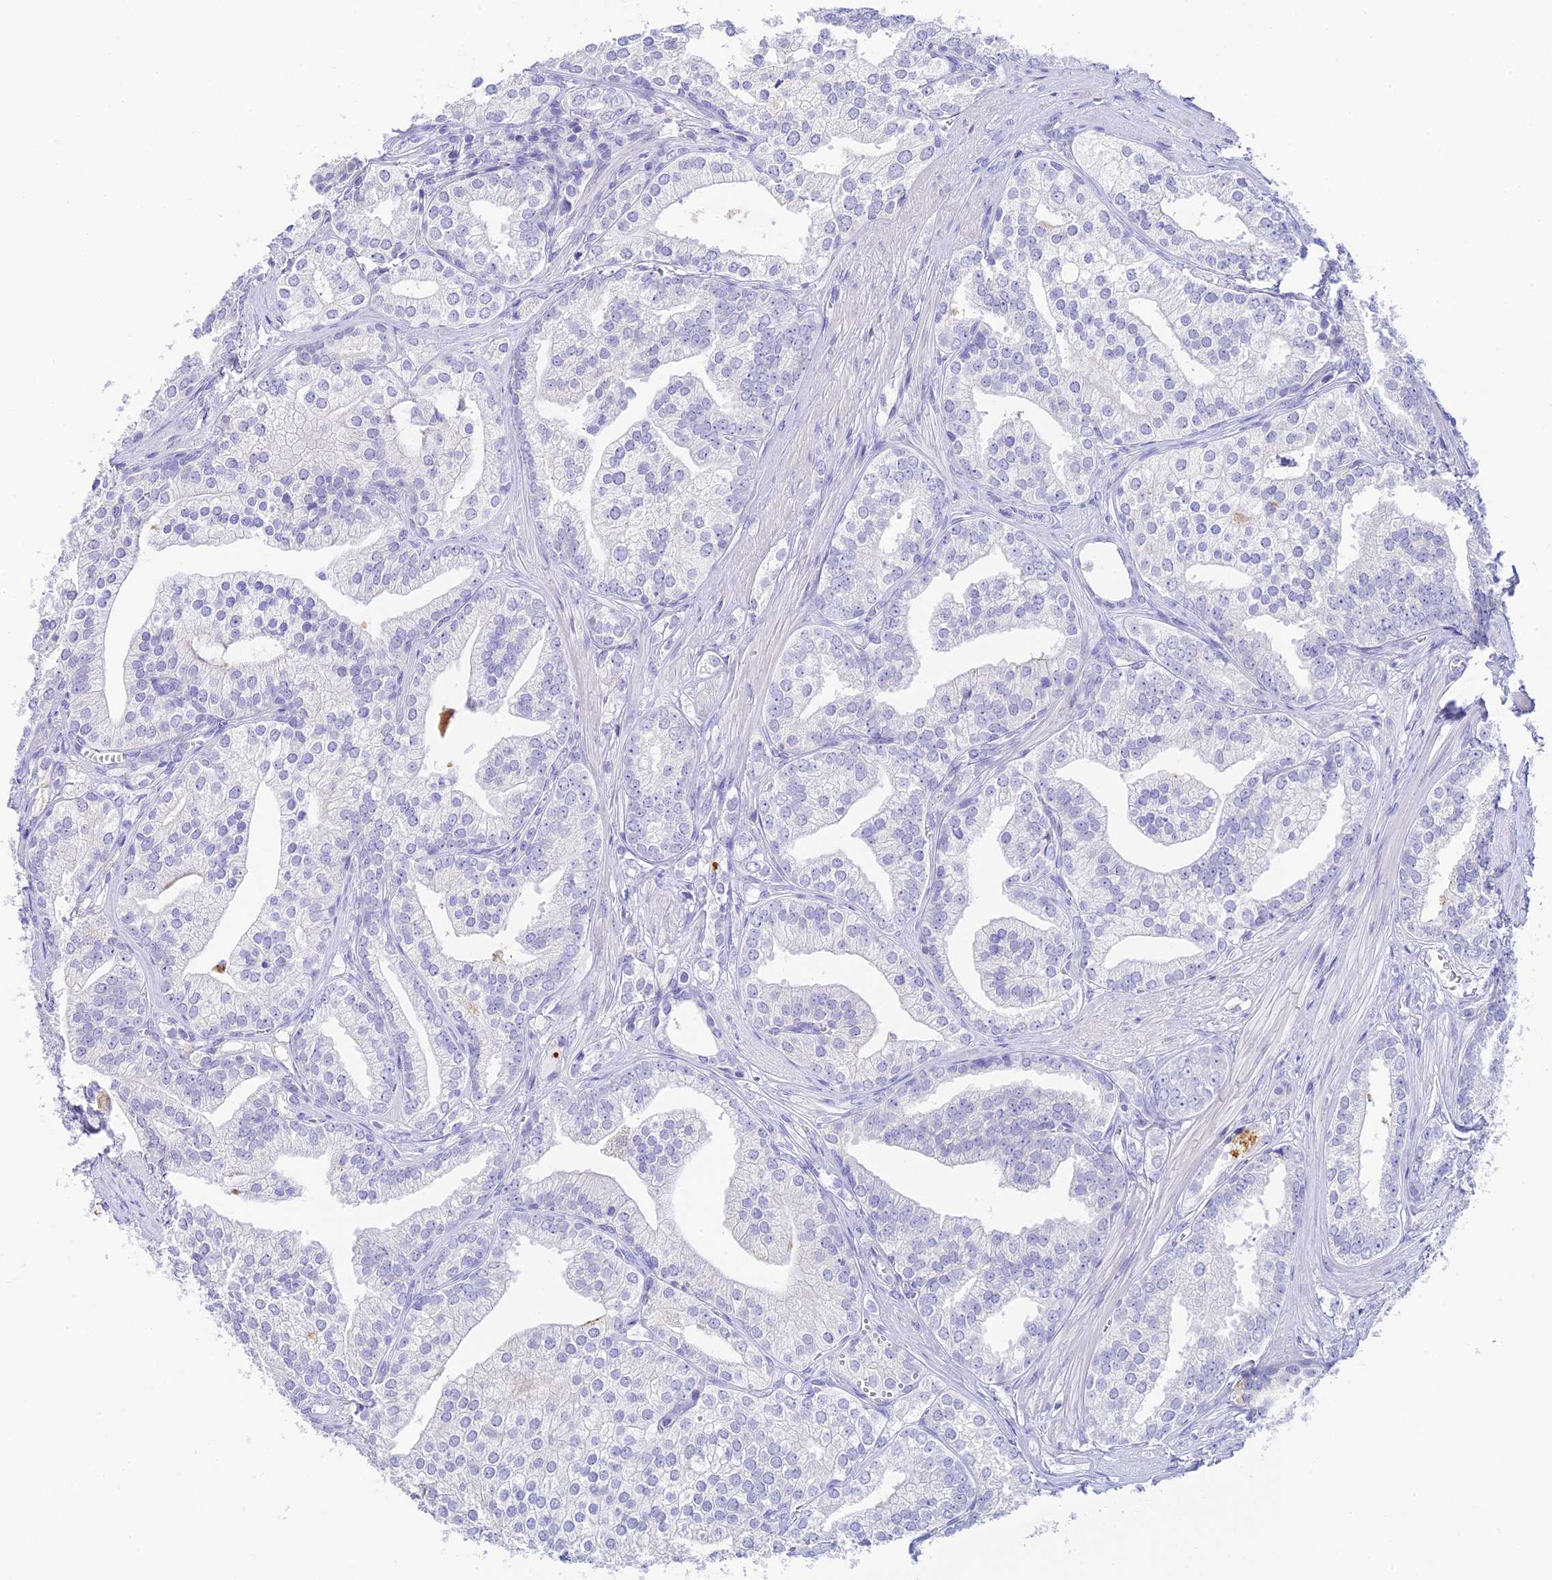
{"staining": {"intensity": "negative", "quantity": "none", "location": "none"}, "tissue": "prostate cancer", "cell_type": "Tumor cells", "image_type": "cancer", "snomed": [{"axis": "morphology", "description": "Adenocarcinoma, High grade"}, {"axis": "topography", "description": "Prostate"}], "caption": "The histopathology image exhibits no significant positivity in tumor cells of prostate cancer. The staining is performed using DAB brown chromogen with nuclei counter-stained in using hematoxylin.", "gene": "C12orf29", "patient": {"sex": "male", "age": 50}}